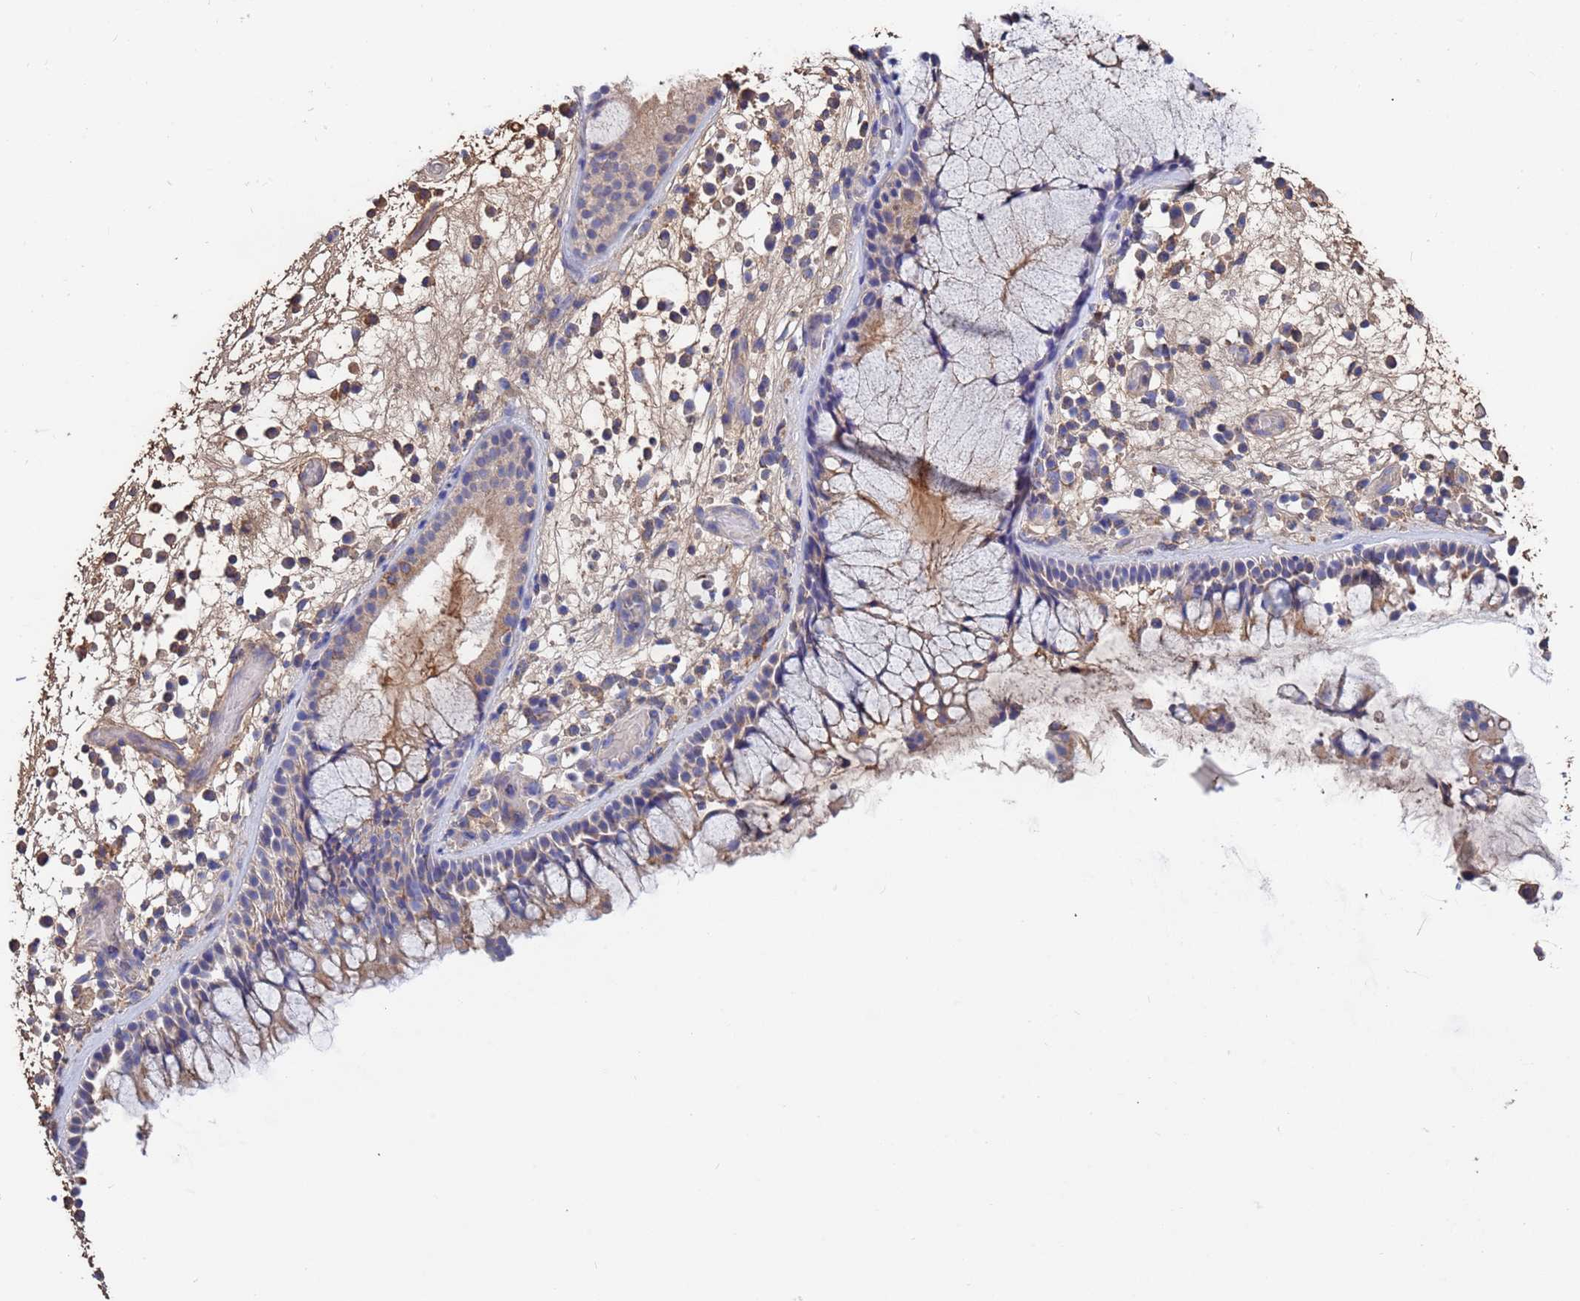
{"staining": {"intensity": "weak", "quantity": ">75%", "location": "cytoplasmic/membranous"}, "tissue": "nasopharynx", "cell_type": "Respiratory epithelial cells", "image_type": "normal", "snomed": [{"axis": "morphology", "description": "Normal tissue, NOS"}, {"axis": "morphology", "description": "Inflammation, NOS"}, {"axis": "morphology", "description": "Malignant melanoma, Metastatic site"}, {"axis": "topography", "description": "Nasopharynx"}], "caption": "Immunohistochemistry (IHC) photomicrograph of unremarkable nasopharynx stained for a protein (brown), which displays low levels of weak cytoplasmic/membranous staining in approximately >75% of respiratory epithelial cells.", "gene": "GLUD1", "patient": {"sex": "male", "age": 70}}